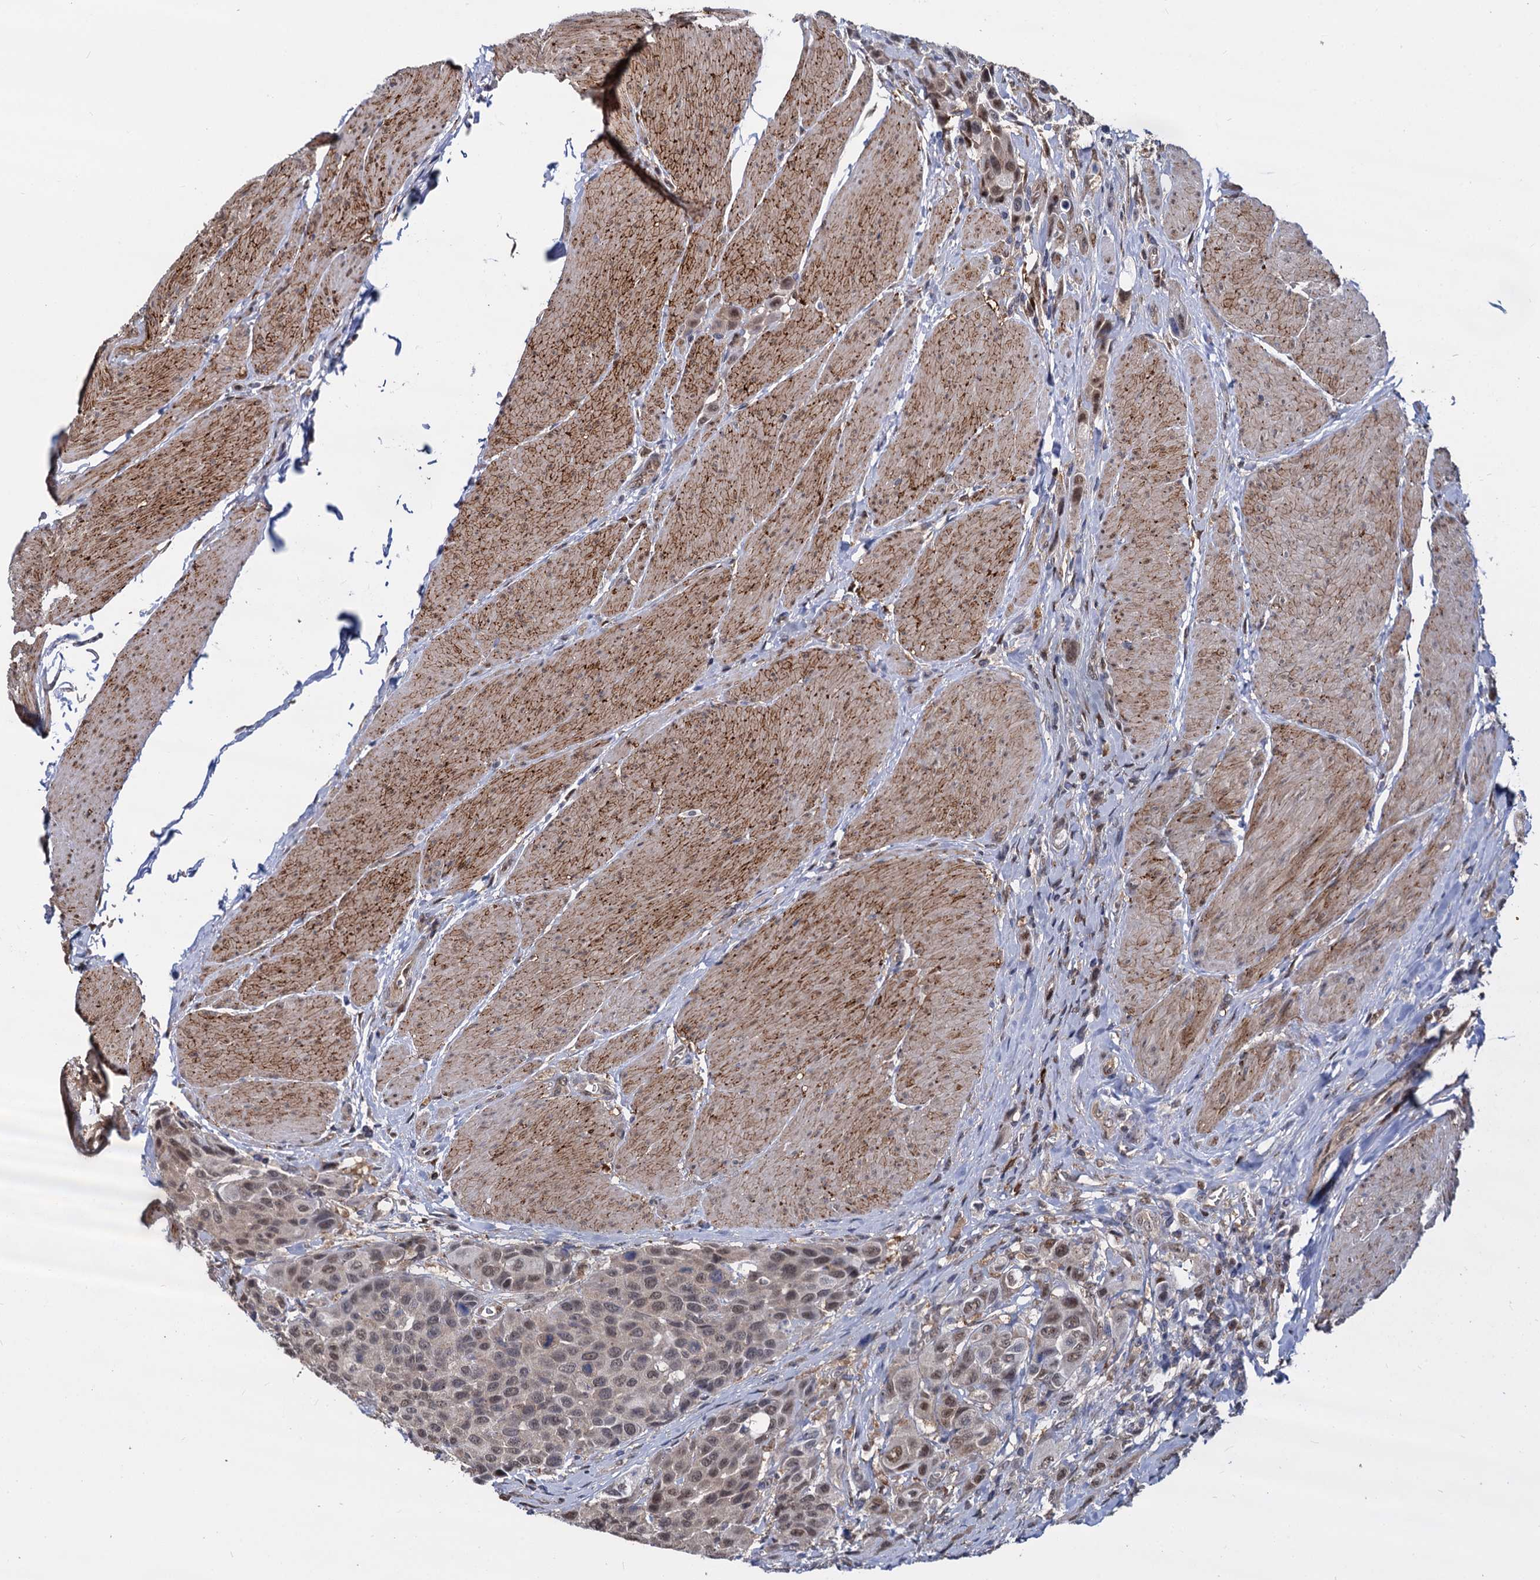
{"staining": {"intensity": "moderate", "quantity": ">75%", "location": "nuclear"}, "tissue": "urothelial cancer", "cell_type": "Tumor cells", "image_type": "cancer", "snomed": [{"axis": "morphology", "description": "Urothelial carcinoma, High grade"}, {"axis": "topography", "description": "Urinary bladder"}], "caption": "Immunohistochemistry of urothelial cancer shows medium levels of moderate nuclear positivity in approximately >75% of tumor cells. The staining was performed using DAB (3,3'-diaminobenzidine), with brown indicating positive protein expression. Nuclei are stained blue with hematoxylin.", "gene": "PSMD4", "patient": {"sex": "male", "age": 50}}